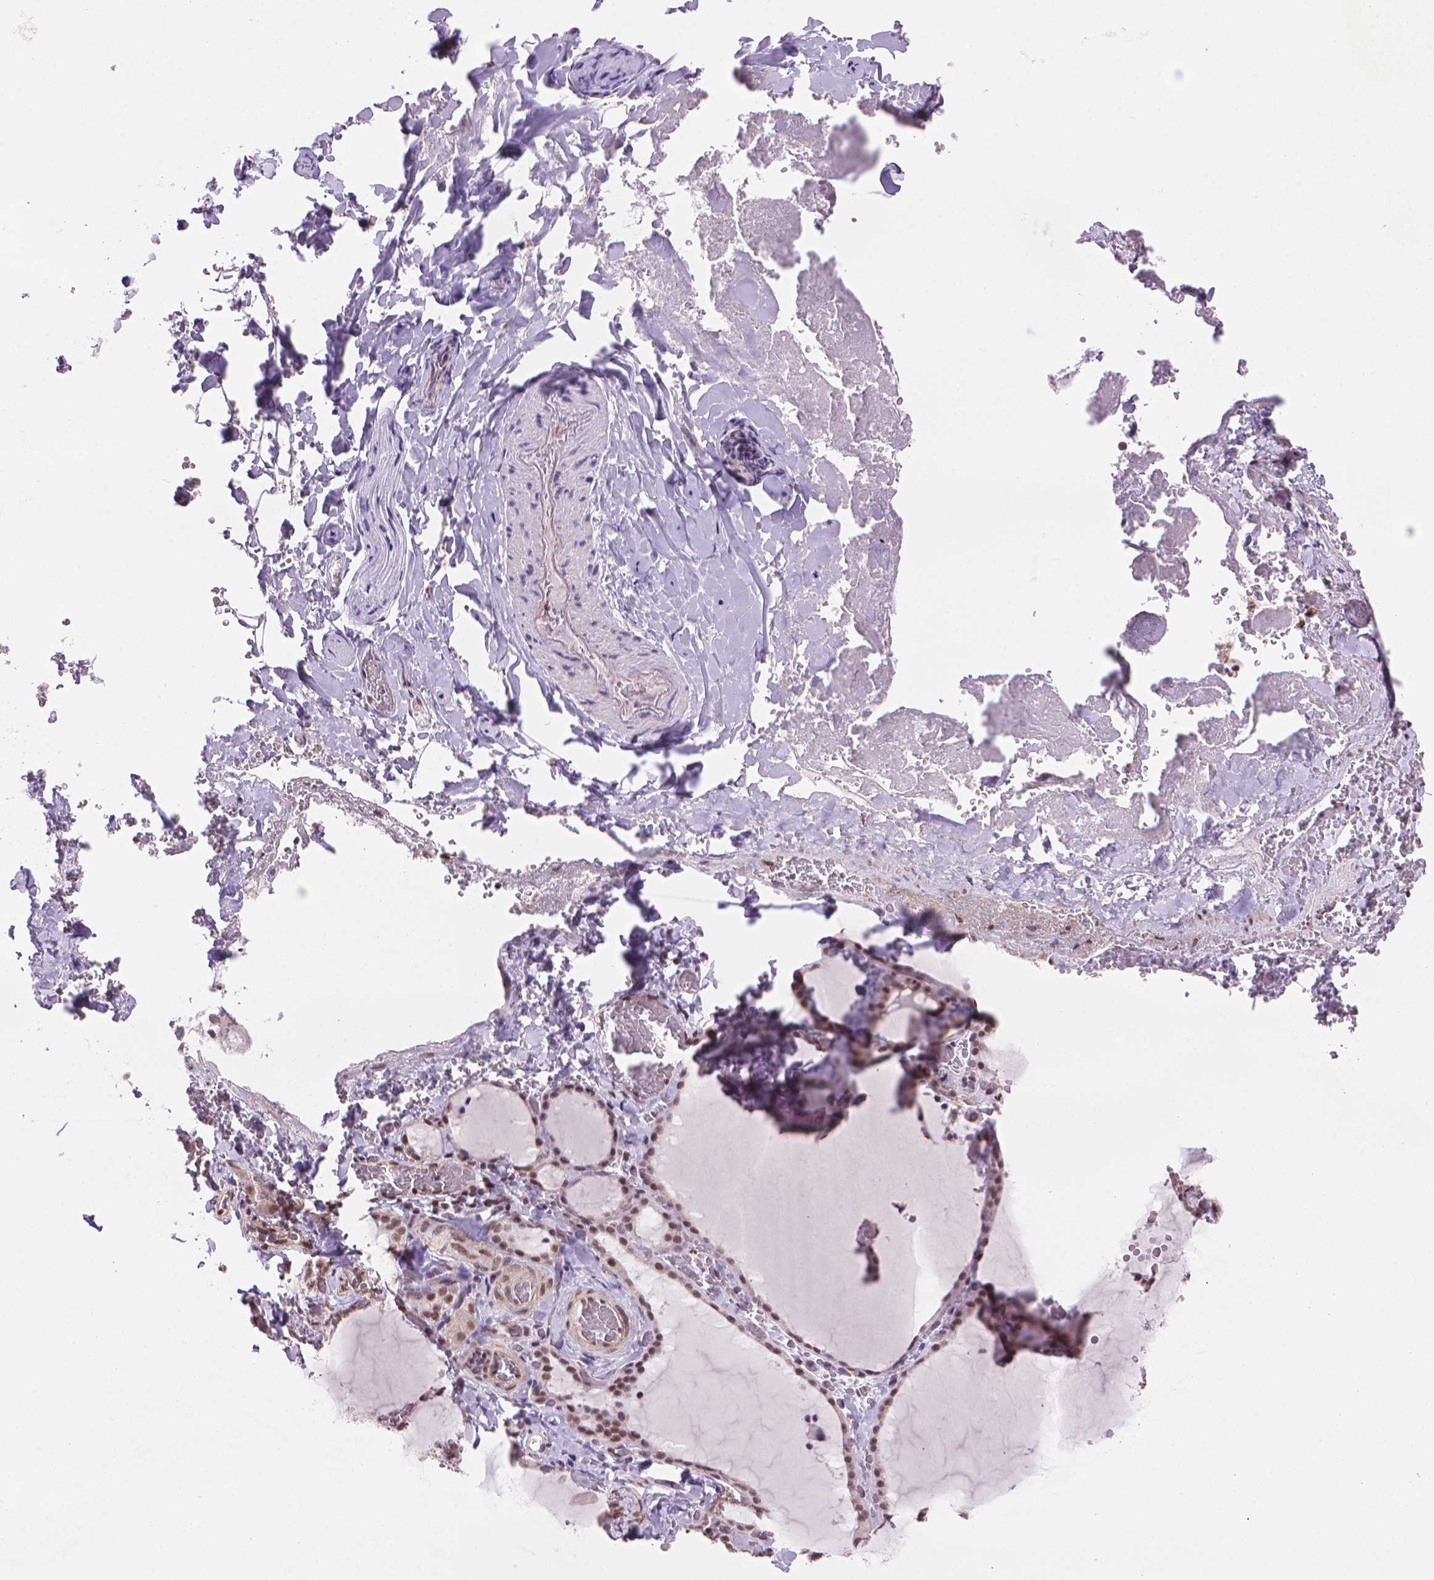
{"staining": {"intensity": "moderate", "quantity": ">75%", "location": "nuclear"}, "tissue": "thyroid gland", "cell_type": "Glandular cells", "image_type": "normal", "snomed": [{"axis": "morphology", "description": "Normal tissue, NOS"}, {"axis": "topography", "description": "Thyroid gland"}], "caption": "The micrograph shows immunohistochemical staining of unremarkable thyroid gland. There is moderate nuclear expression is identified in about >75% of glandular cells. (Stains: DAB (3,3'-diaminobenzidine) in brown, nuclei in blue, Microscopy: brightfield microscopy at high magnification).", "gene": "UBN1", "patient": {"sex": "female", "age": 22}}